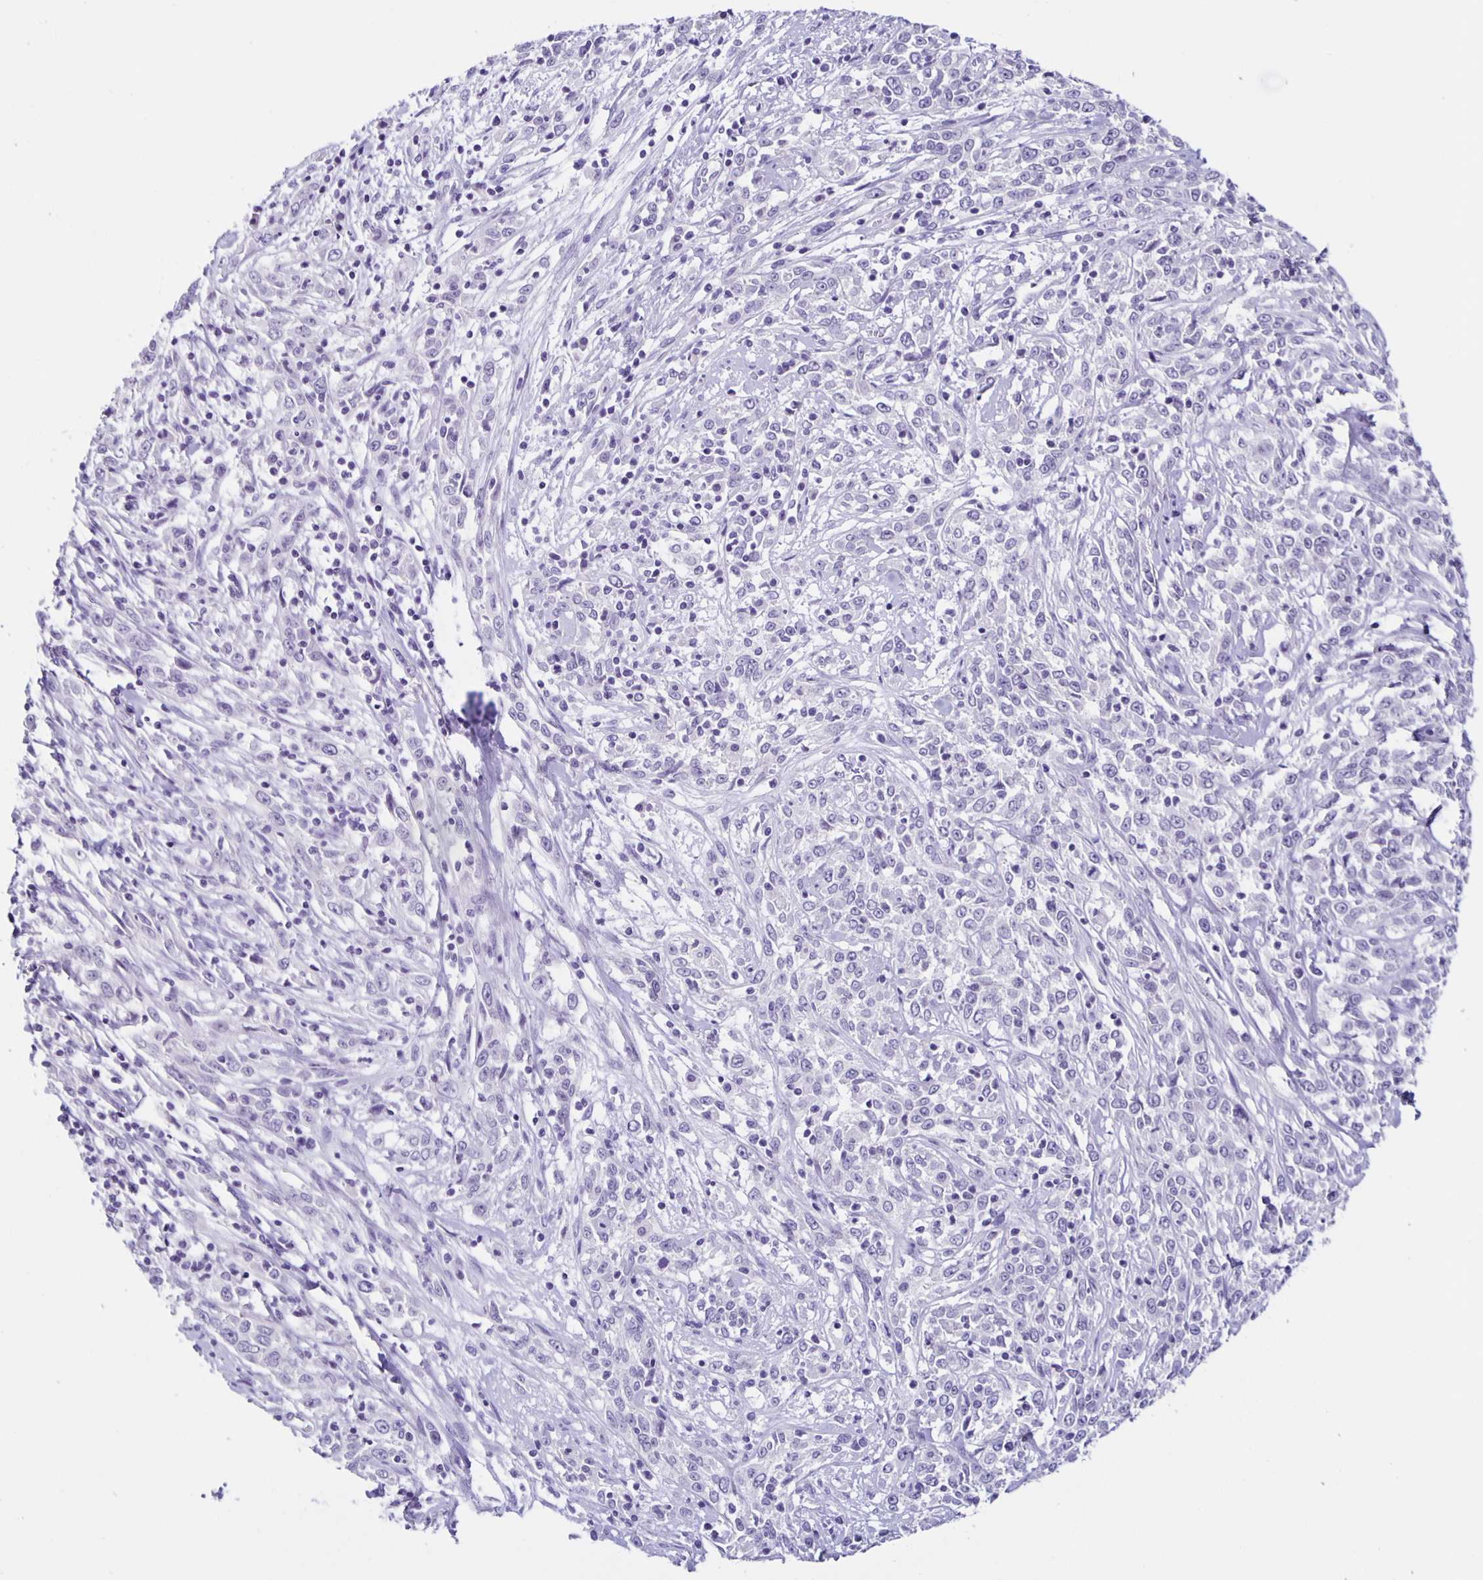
{"staining": {"intensity": "negative", "quantity": "none", "location": "none"}, "tissue": "cervical cancer", "cell_type": "Tumor cells", "image_type": "cancer", "snomed": [{"axis": "morphology", "description": "Adenocarcinoma, NOS"}, {"axis": "topography", "description": "Cervix"}], "caption": "This micrograph is of cervical cancer stained with immunohistochemistry to label a protein in brown with the nuclei are counter-stained blue. There is no expression in tumor cells.", "gene": "SLC12A3", "patient": {"sex": "female", "age": 40}}